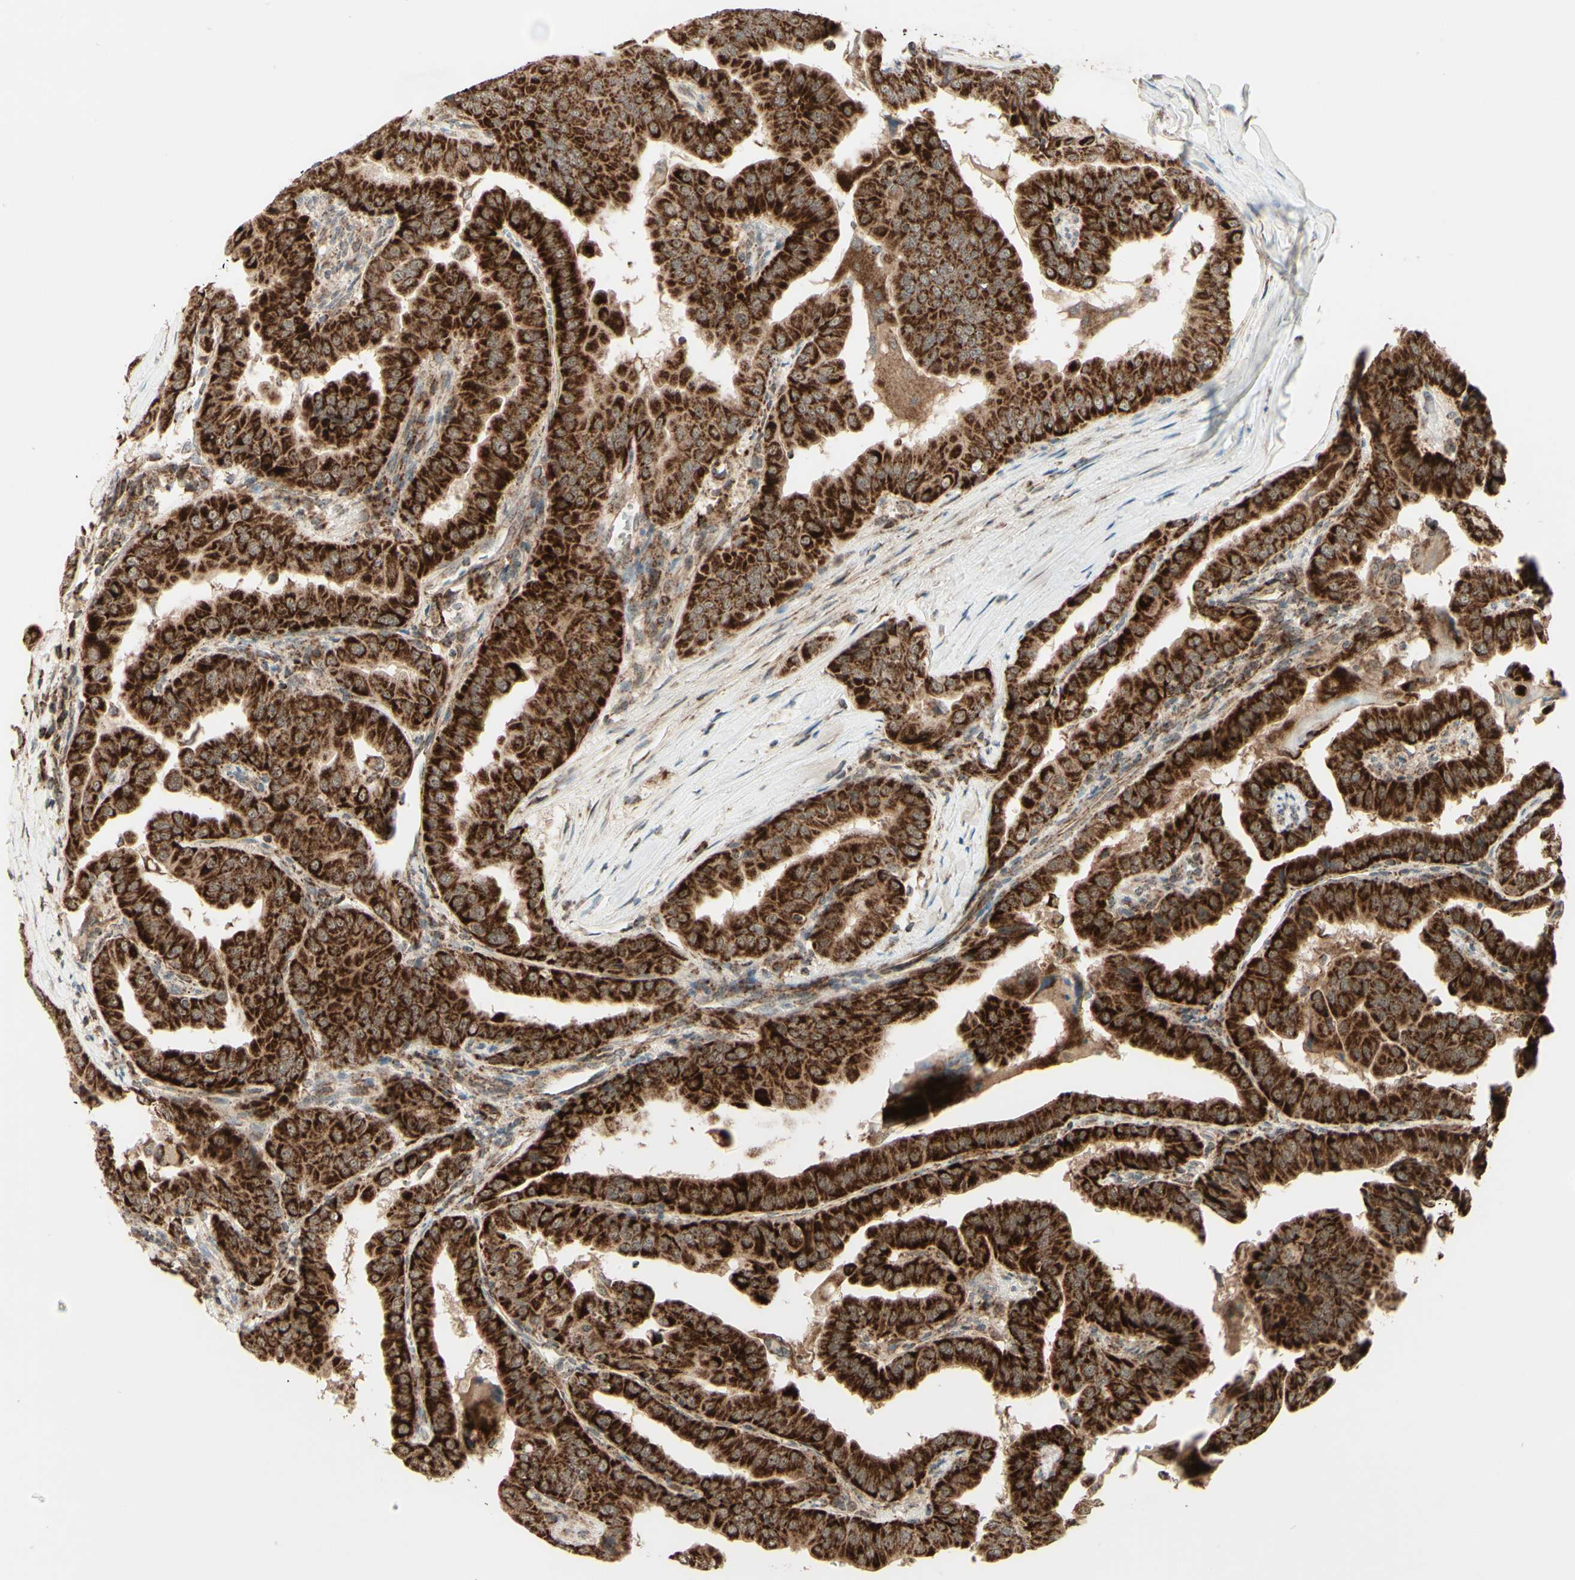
{"staining": {"intensity": "strong", "quantity": ">75%", "location": "cytoplasmic/membranous"}, "tissue": "thyroid cancer", "cell_type": "Tumor cells", "image_type": "cancer", "snomed": [{"axis": "morphology", "description": "Papillary adenocarcinoma, NOS"}, {"axis": "topography", "description": "Thyroid gland"}], "caption": "A high-resolution histopathology image shows IHC staining of thyroid cancer (papillary adenocarcinoma), which shows strong cytoplasmic/membranous expression in about >75% of tumor cells.", "gene": "DHRS3", "patient": {"sex": "male", "age": 33}}